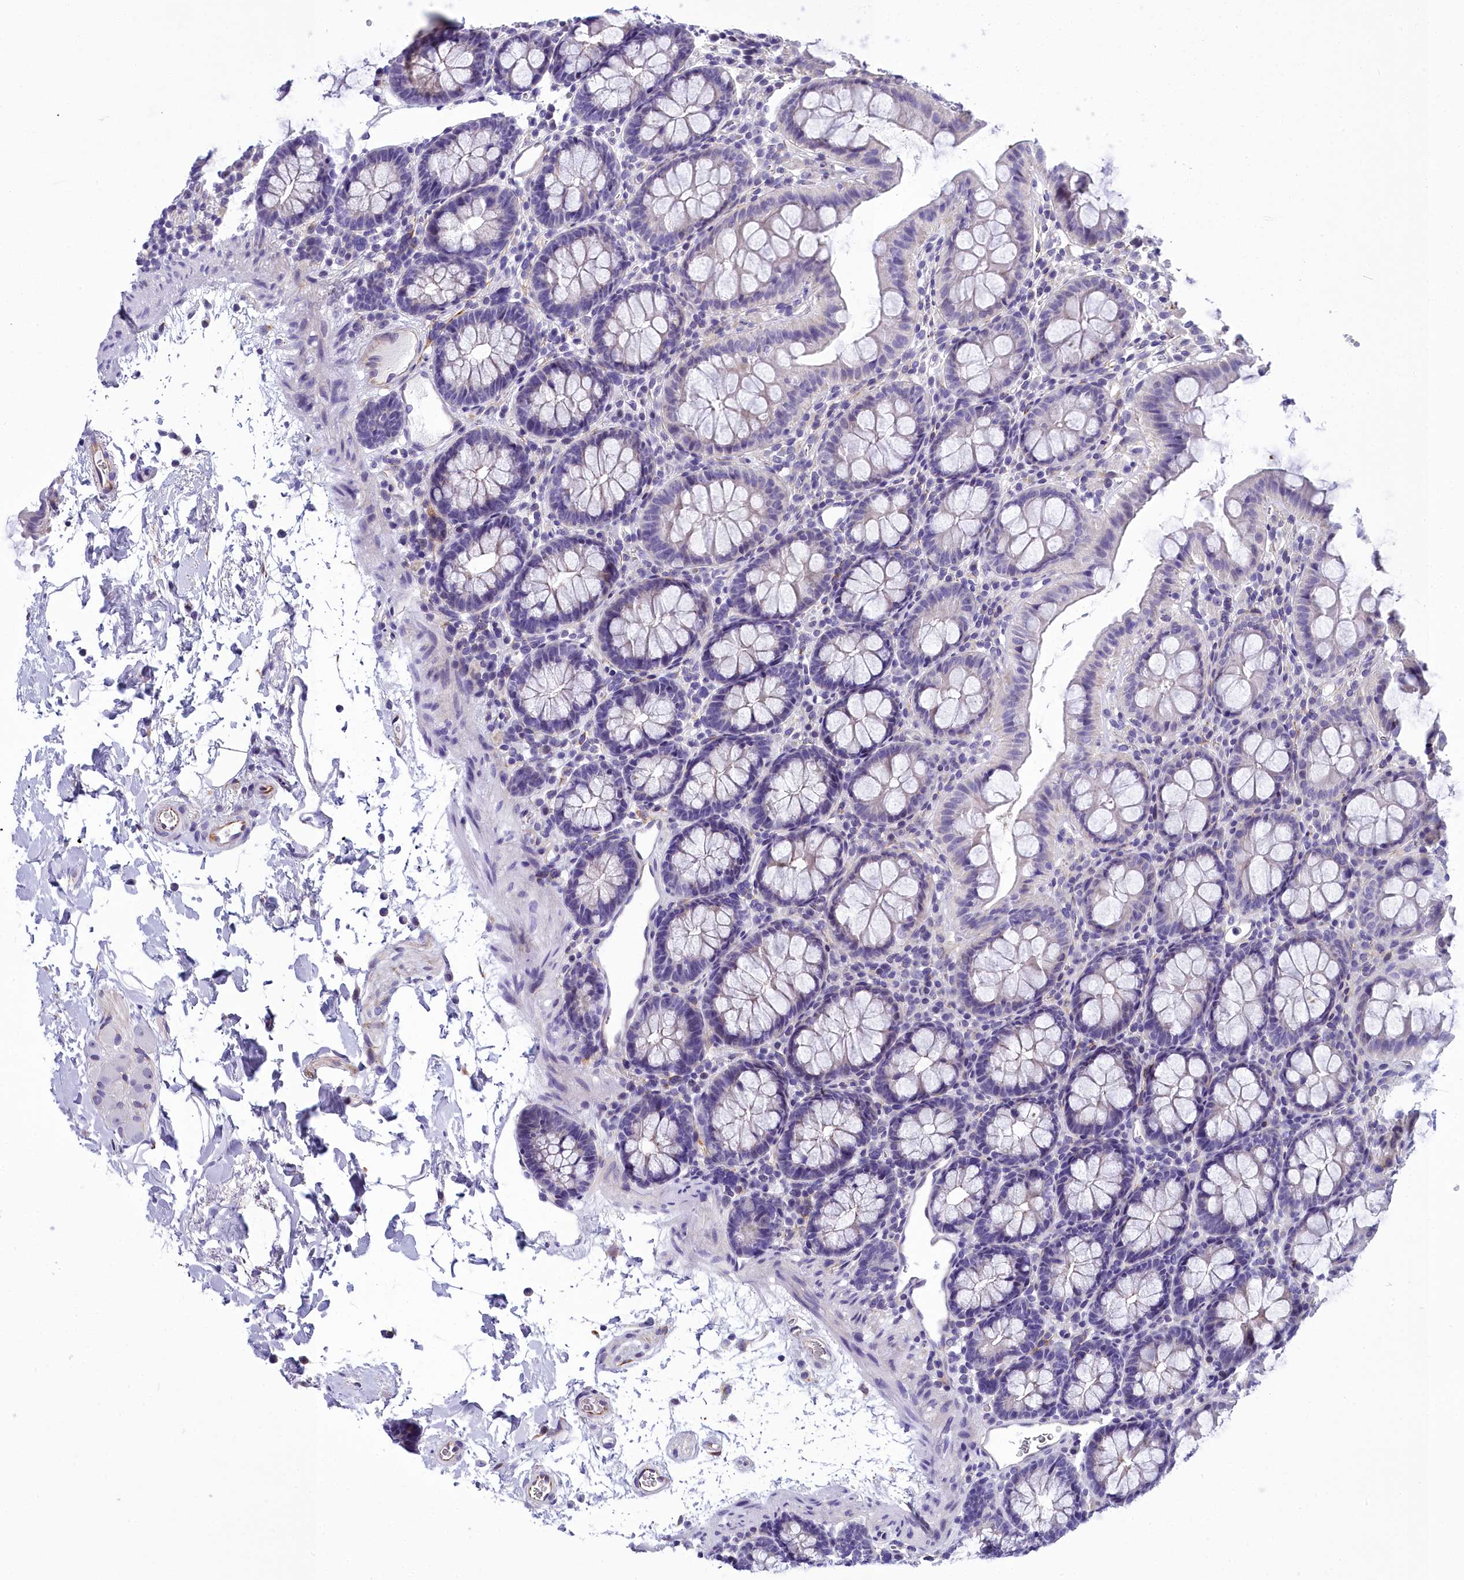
{"staining": {"intensity": "moderate", "quantity": "25%-75%", "location": "cytoplasmic/membranous"}, "tissue": "colon", "cell_type": "Endothelial cells", "image_type": "normal", "snomed": [{"axis": "morphology", "description": "Normal tissue, NOS"}, {"axis": "topography", "description": "Colon"}], "caption": "Immunohistochemical staining of unremarkable colon shows medium levels of moderate cytoplasmic/membranous expression in approximately 25%-75% of endothelial cells.", "gene": "TIMM22", "patient": {"sex": "male", "age": 75}}